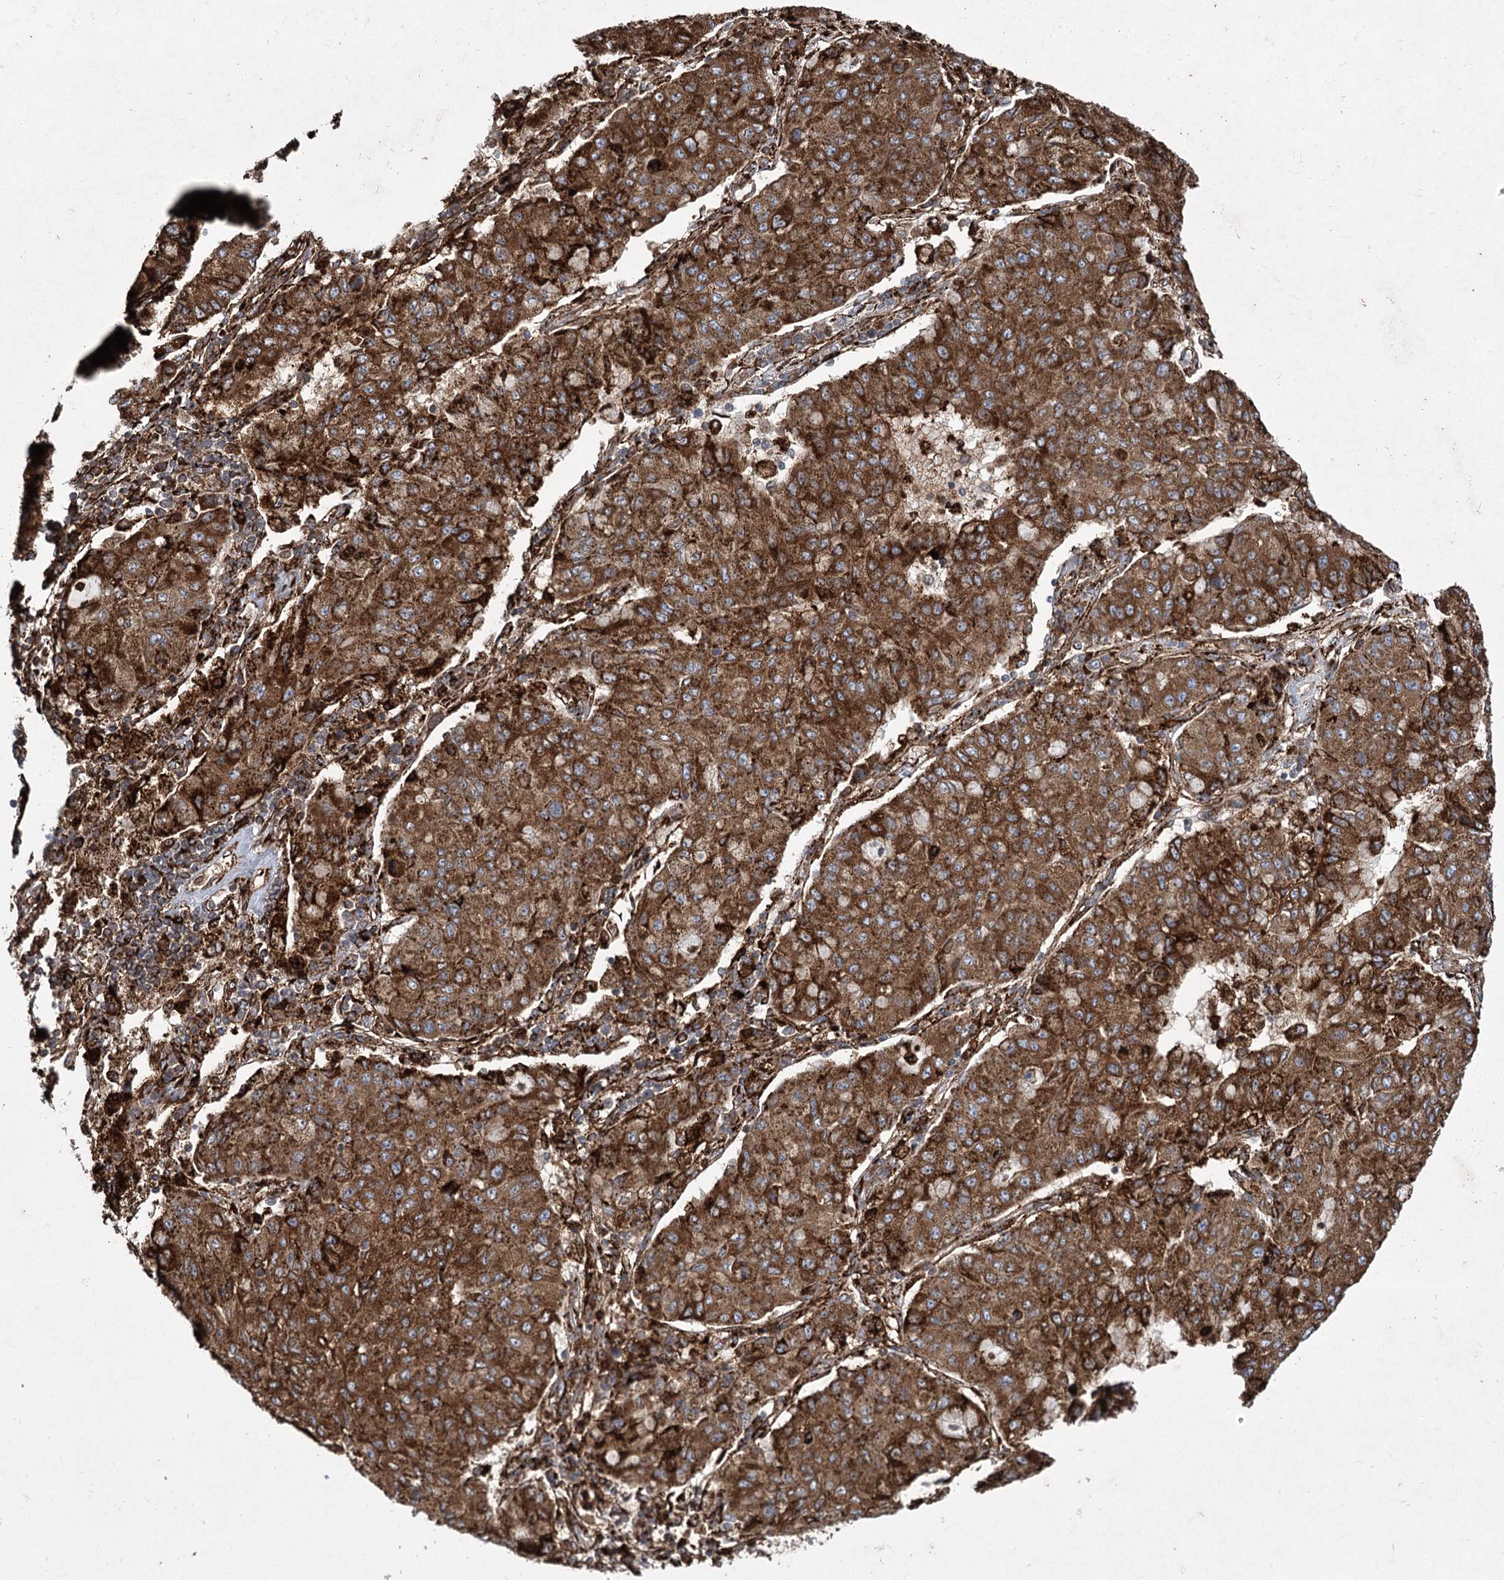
{"staining": {"intensity": "strong", "quantity": ">75%", "location": "cytoplasmic/membranous"}, "tissue": "lung cancer", "cell_type": "Tumor cells", "image_type": "cancer", "snomed": [{"axis": "morphology", "description": "Squamous cell carcinoma, NOS"}, {"axis": "topography", "description": "Lung"}], "caption": "Immunohistochemistry histopathology image of lung cancer stained for a protein (brown), which demonstrates high levels of strong cytoplasmic/membranous positivity in approximately >75% of tumor cells.", "gene": "DCUN1D4", "patient": {"sex": "male", "age": 74}}